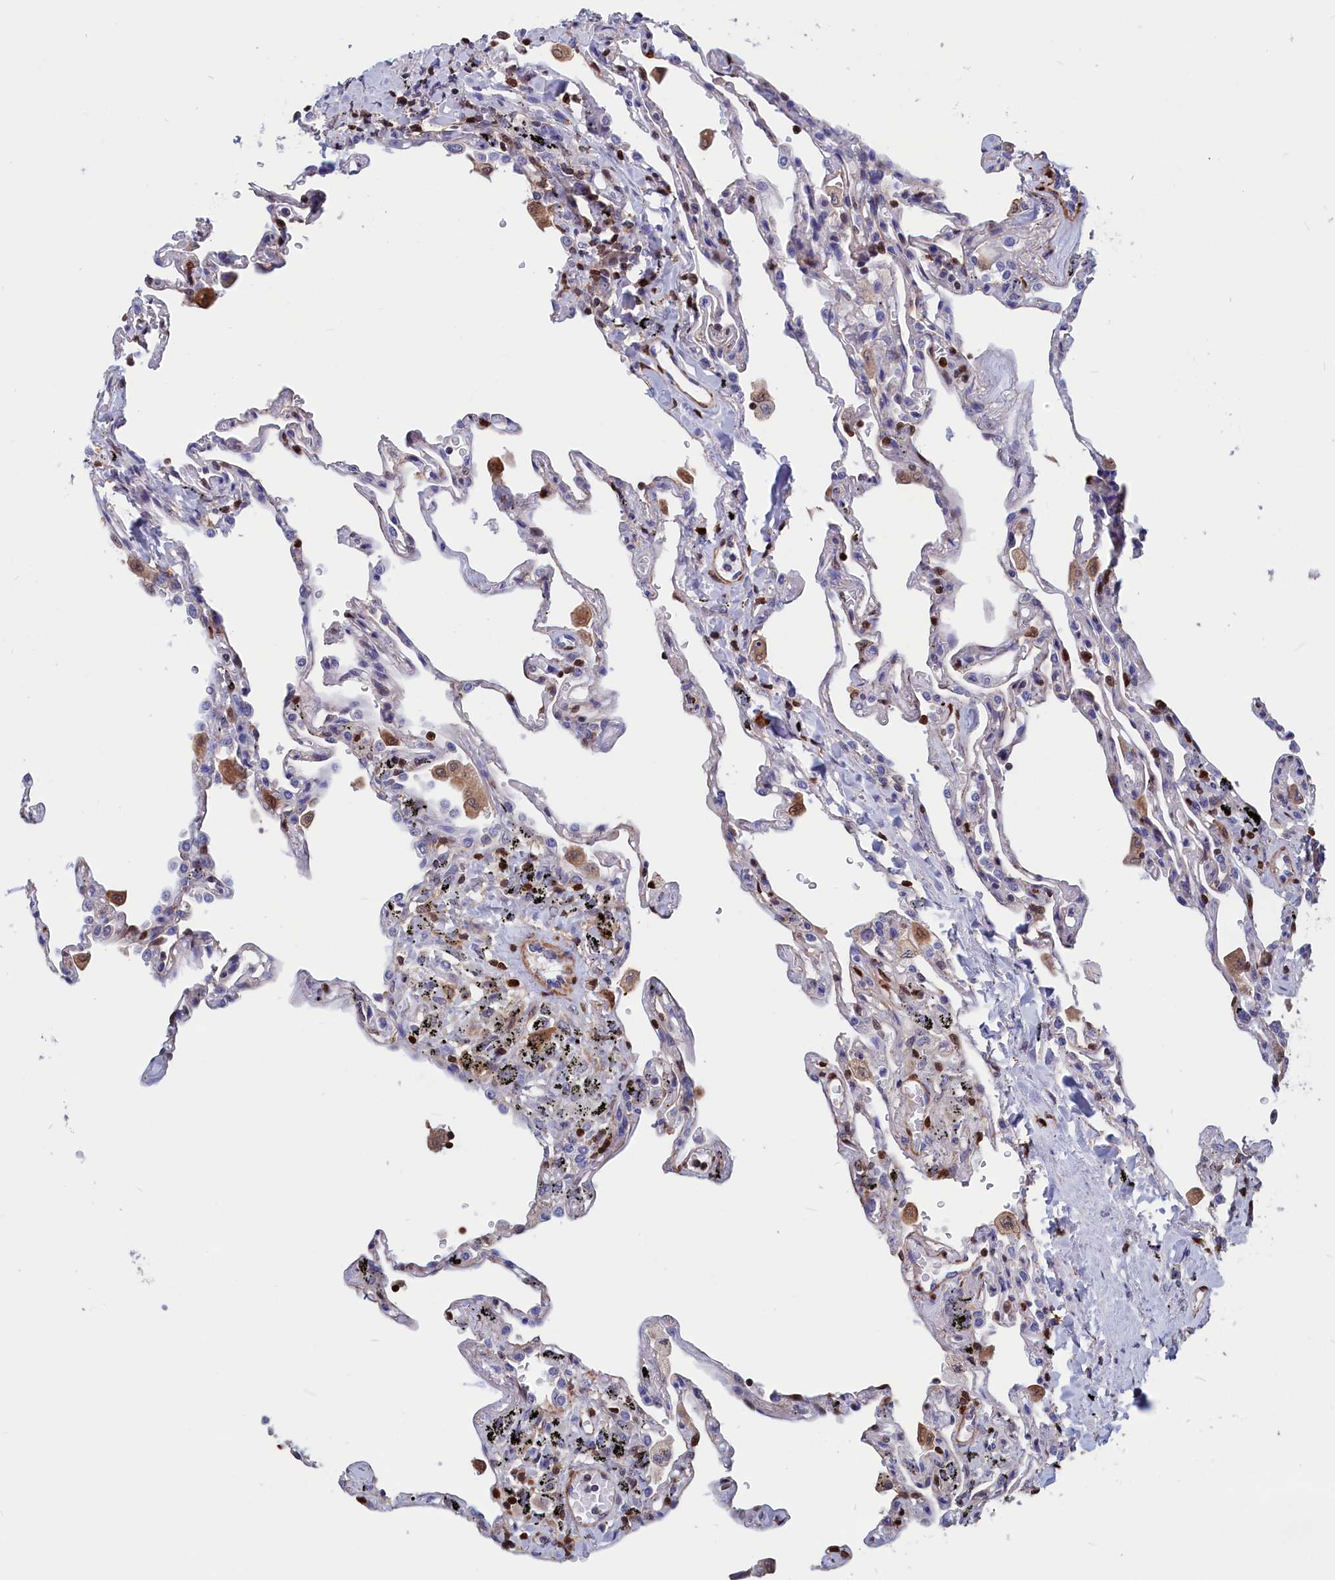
{"staining": {"intensity": "negative", "quantity": "none", "location": "none"}, "tissue": "lung", "cell_type": "Alveolar cells", "image_type": "normal", "snomed": [{"axis": "morphology", "description": "Normal tissue, NOS"}, {"axis": "topography", "description": "Lung"}], "caption": "High power microscopy image of an immunohistochemistry (IHC) histopathology image of normal lung, revealing no significant positivity in alveolar cells. (IHC, brightfield microscopy, high magnification).", "gene": "CRIP1", "patient": {"sex": "male", "age": 59}}